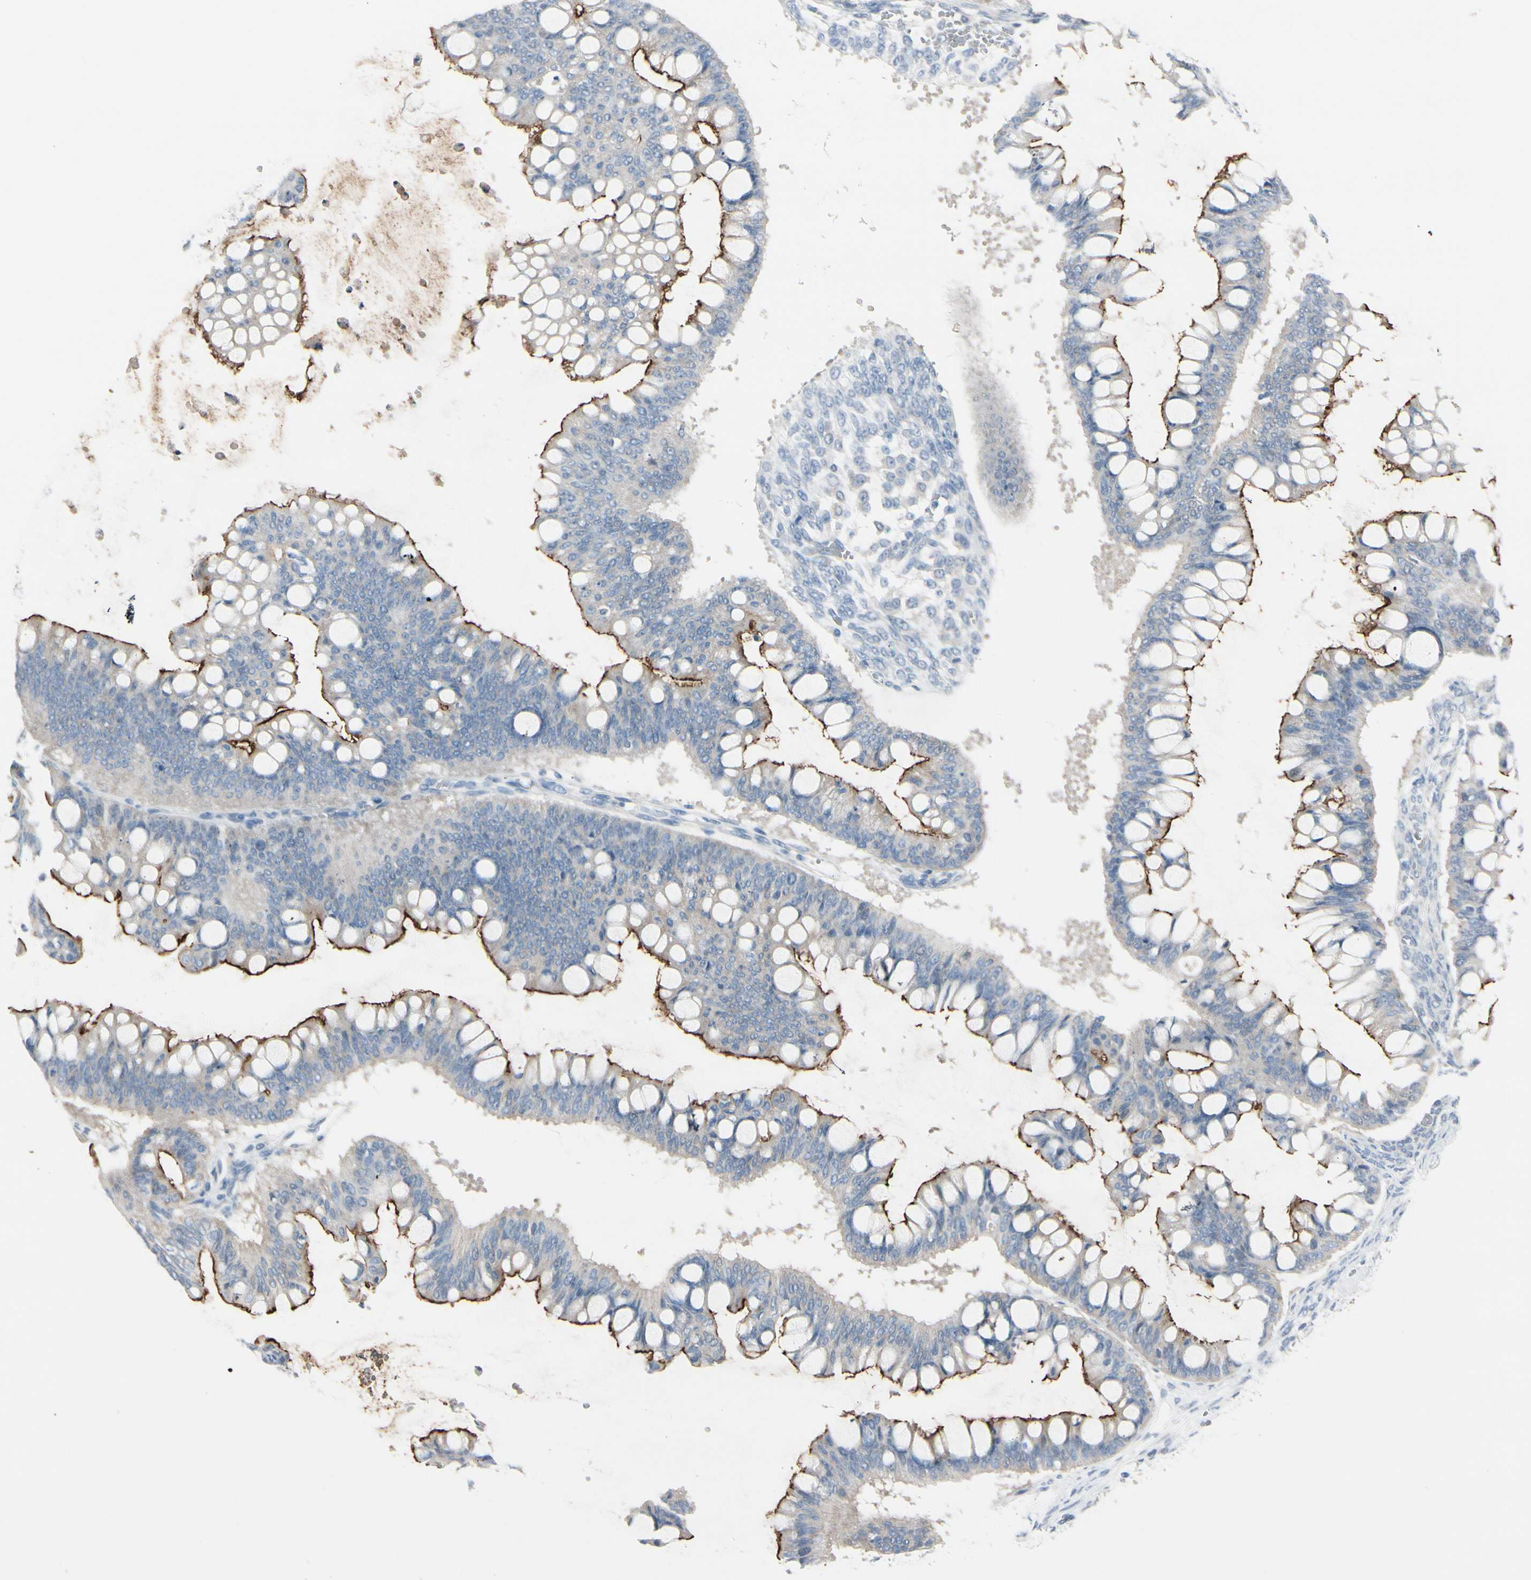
{"staining": {"intensity": "strong", "quantity": "25%-75%", "location": "cytoplasmic/membranous"}, "tissue": "ovarian cancer", "cell_type": "Tumor cells", "image_type": "cancer", "snomed": [{"axis": "morphology", "description": "Cystadenocarcinoma, mucinous, NOS"}, {"axis": "topography", "description": "Ovary"}], "caption": "DAB (3,3'-diaminobenzidine) immunohistochemical staining of human mucinous cystadenocarcinoma (ovarian) displays strong cytoplasmic/membranous protein positivity in approximately 25%-75% of tumor cells.", "gene": "CDHR5", "patient": {"sex": "female", "age": 73}}